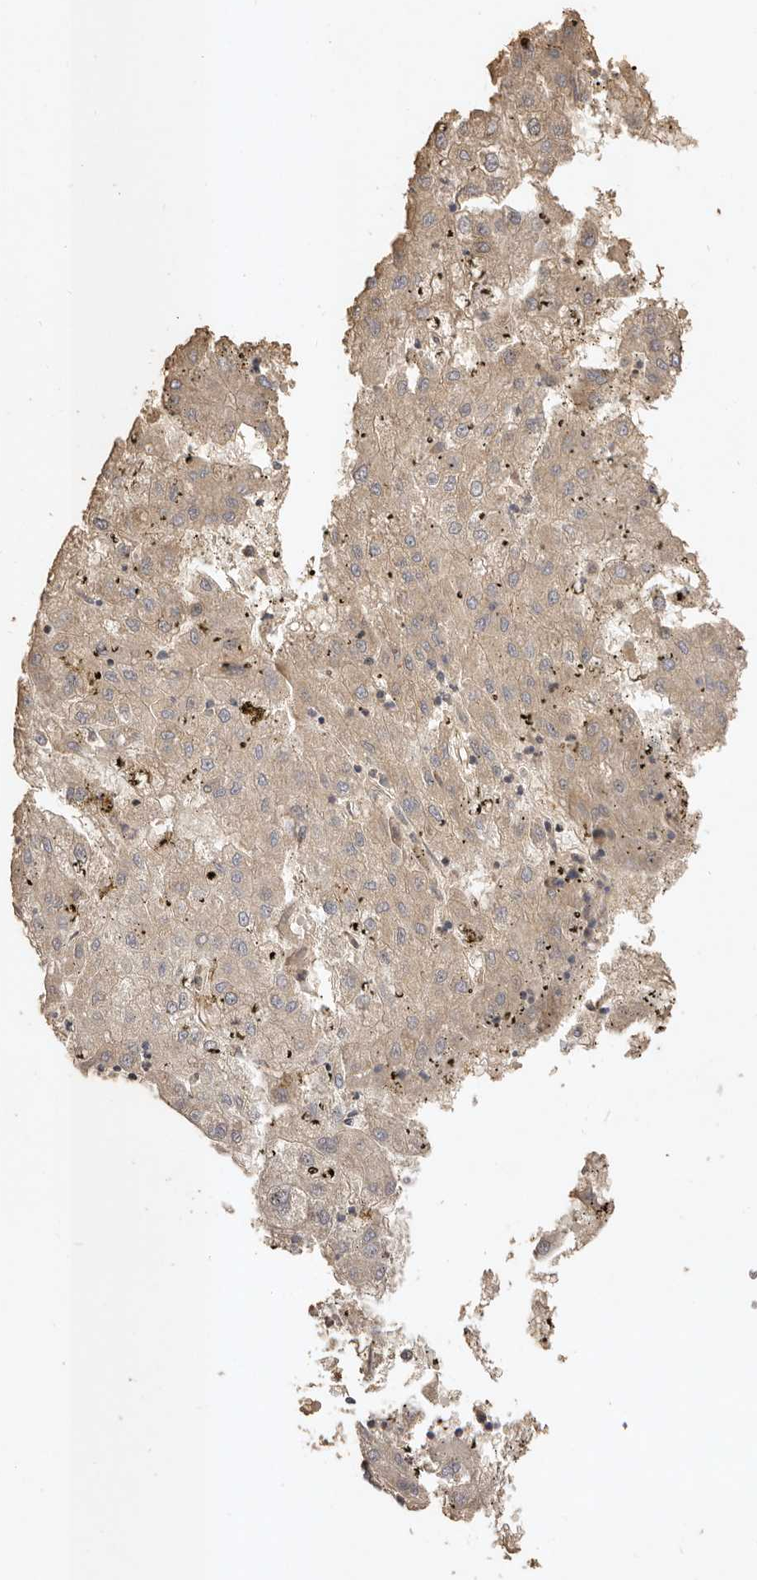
{"staining": {"intensity": "weak", "quantity": ">75%", "location": "cytoplasmic/membranous"}, "tissue": "liver cancer", "cell_type": "Tumor cells", "image_type": "cancer", "snomed": [{"axis": "morphology", "description": "Carcinoma, Hepatocellular, NOS"}, {"axis": "topography", "description": "Liver"}], "caption": "There is low levels of weak cytoplasmic/membranous positivity in tumor cells of liver cancer, as demonstrated by immunohistochemical staining (brown color).", "gene": "ADAMTS9", "patient": {"sex": "male", "age": 72}}